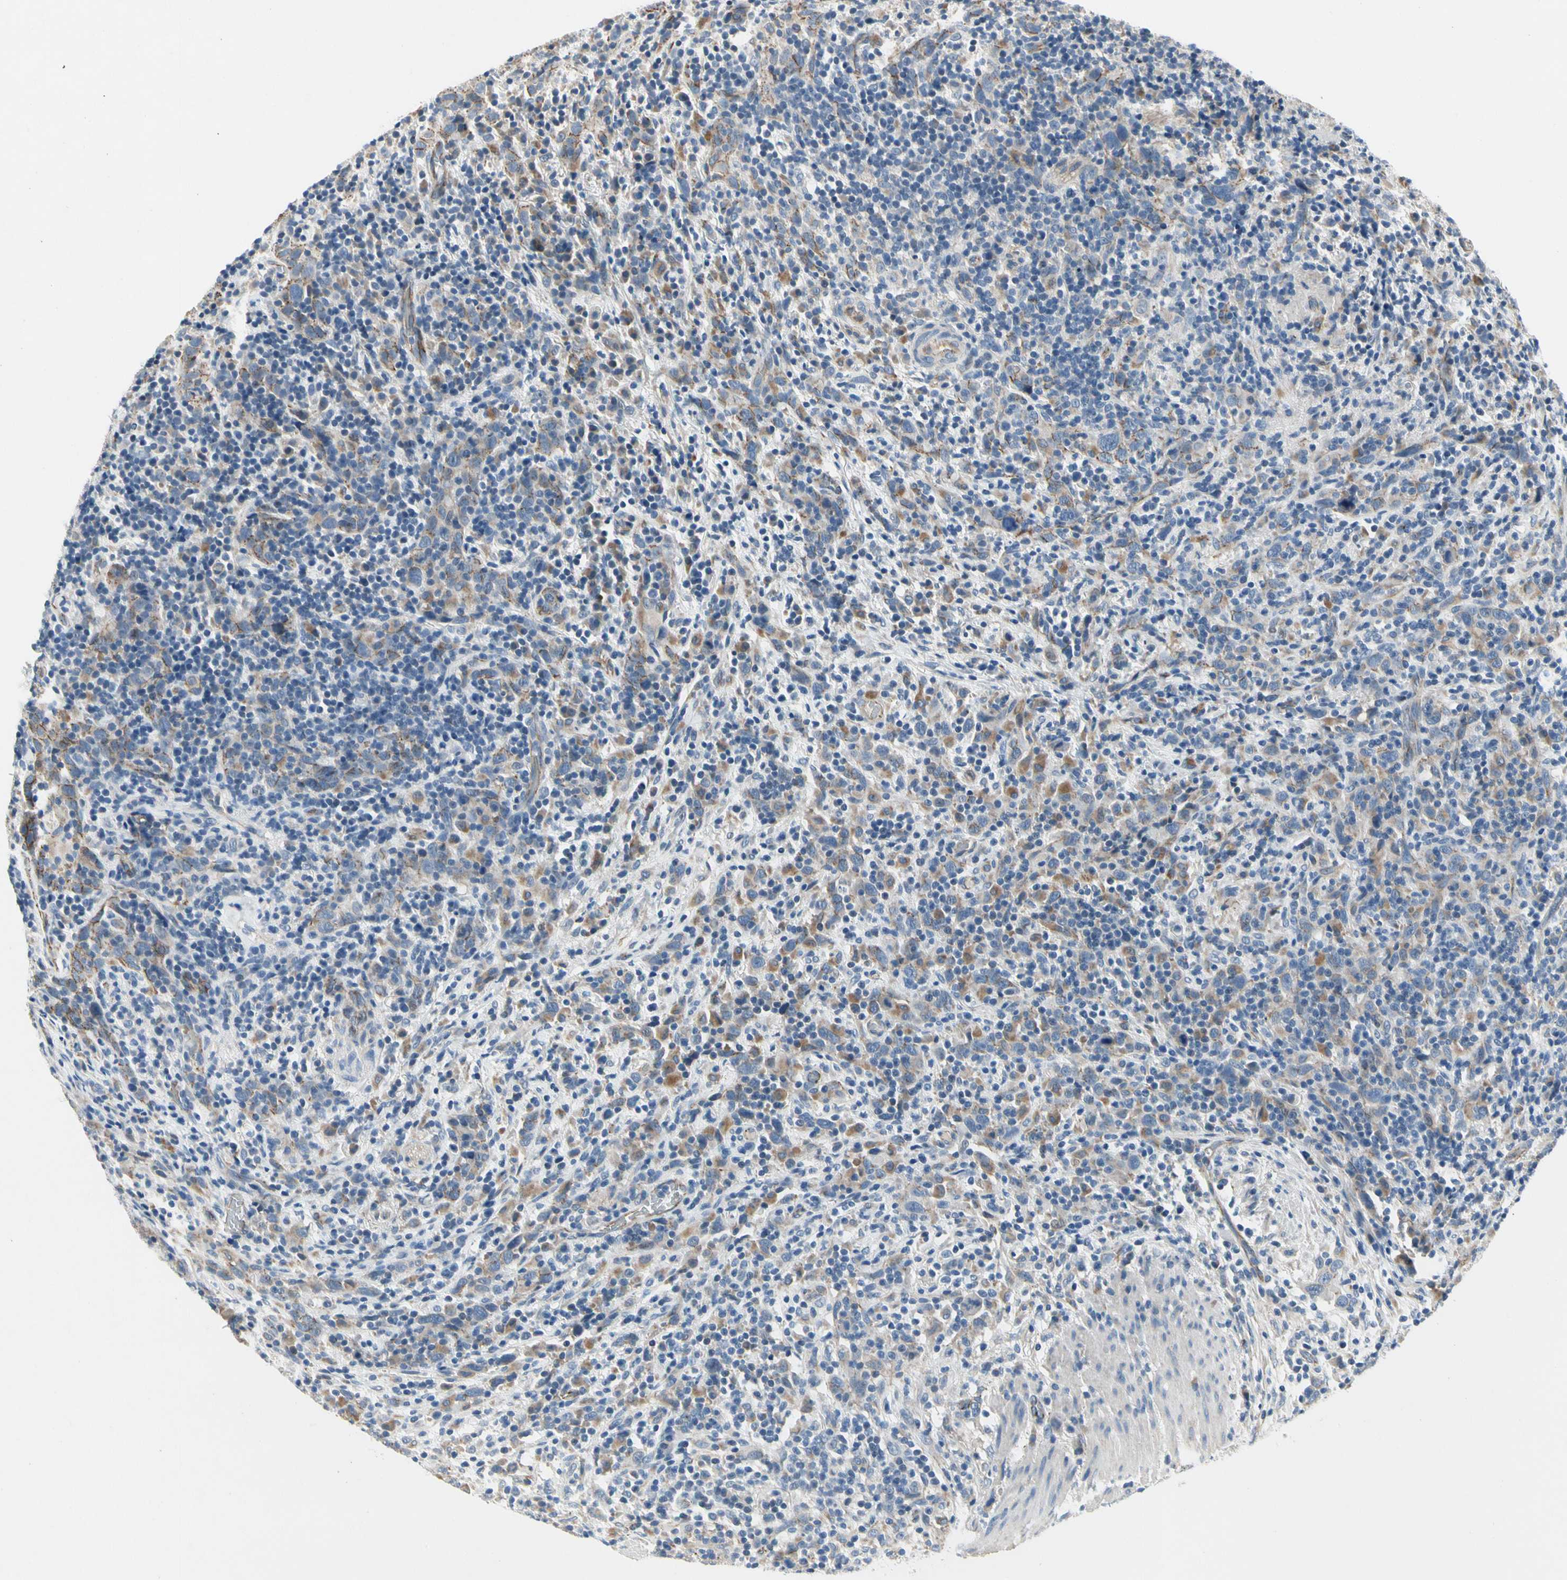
{"staining": {"intensity": "moderate", "quantity": "25%-75%", "location": "cytoplasmic/membranous"}, "tissue": "urothelial cancer", "cell_type": "Tumor cells", "image_type": "cancer", "snomed": [{"axis": "morphology", "description": "Urothelial carcinoma, High grade"}, {"axis": "topography", "description": "Urinary bladder"}], "caption": "The histopathology image reveals a brown stain indicating the presence of a protein in the cytoplasmic/membranous of tumor cells in urothelial carcinoma (high-grade). (DAB (3,3'-diaminobenzidine) = brown stain, brightfield microscopy at high magnification).", "gene": "LGR6", "patient": {"sex": "male", "age": 61}}